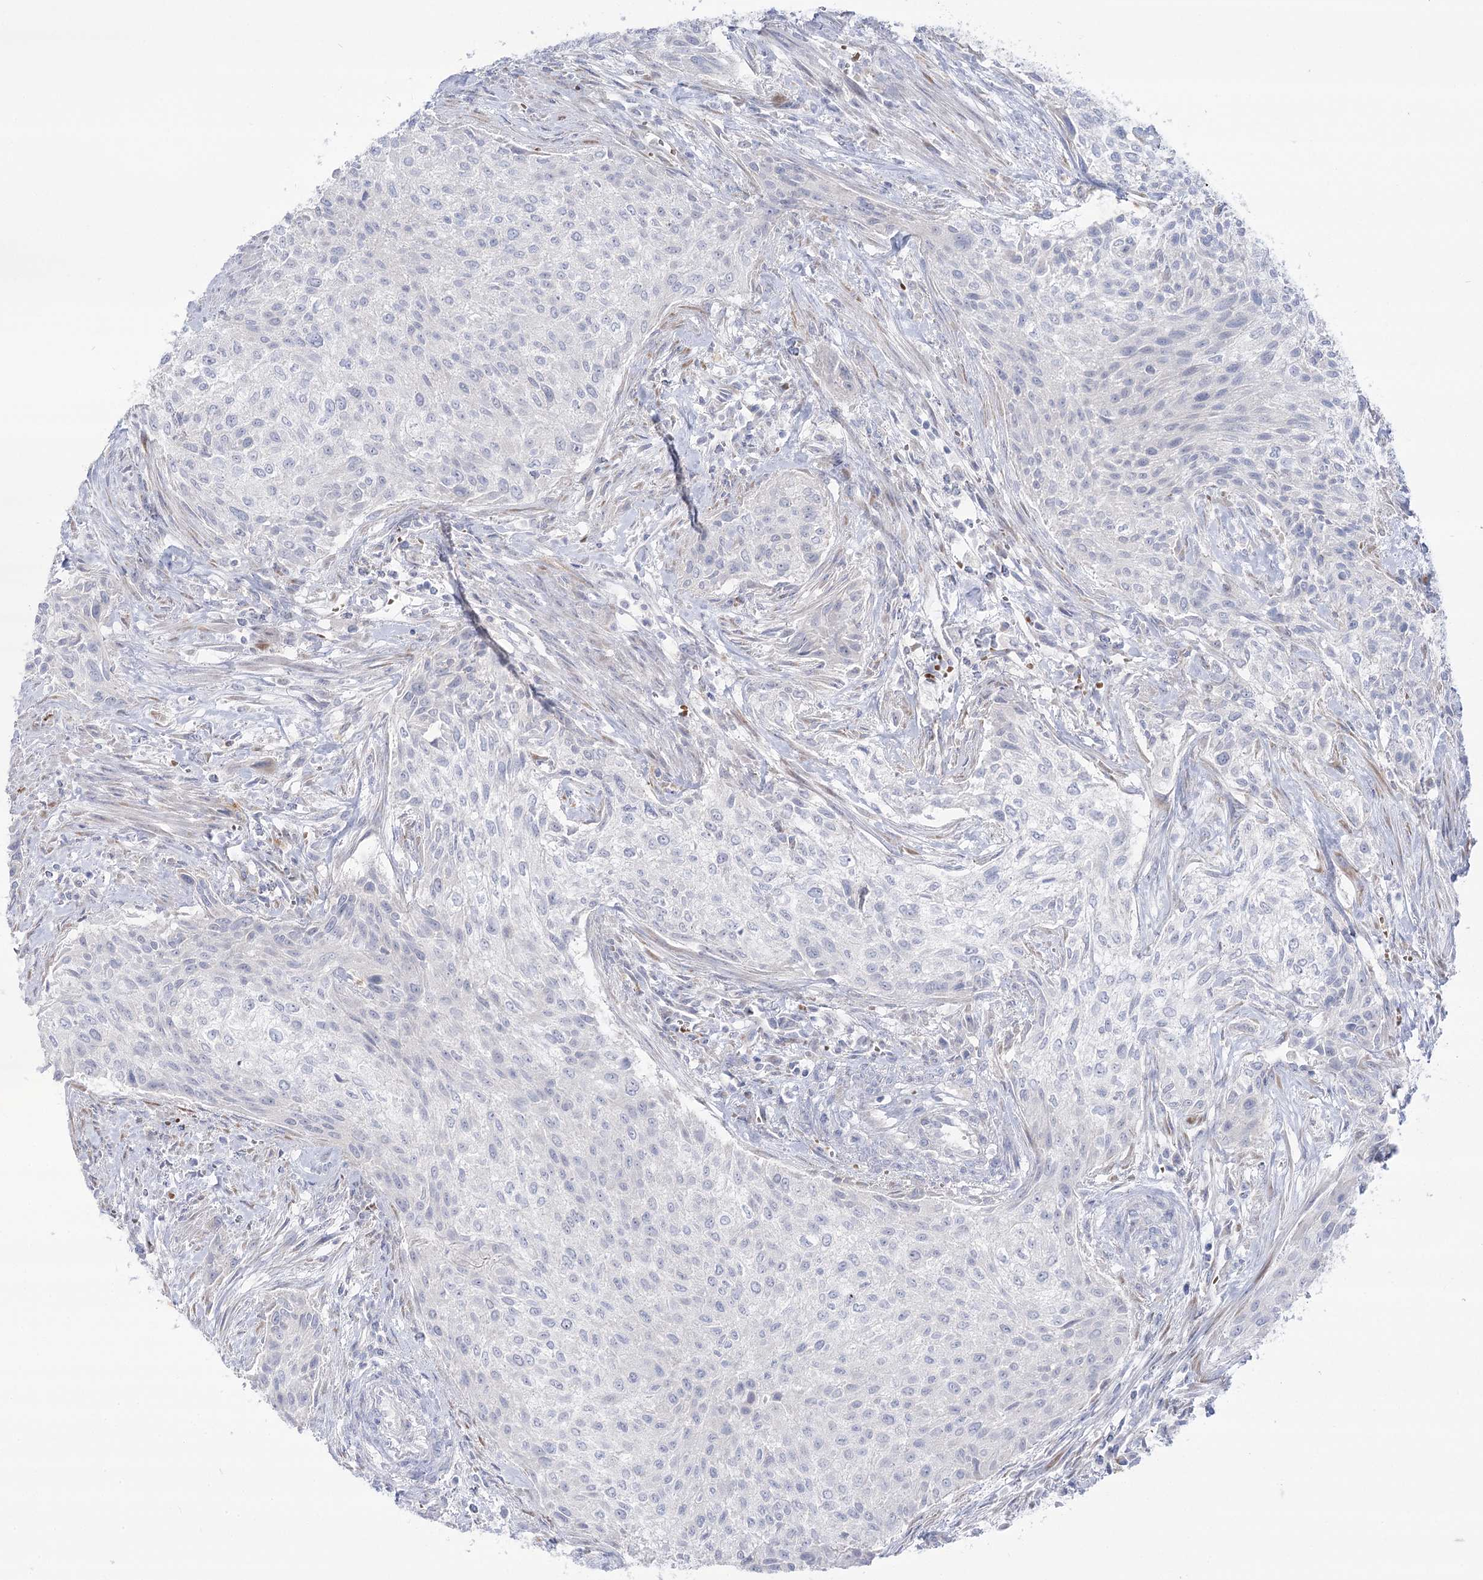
{"staining": {"intensity": "negative", "quantity": "none", "location": "none"}, "tissue": "urothelial cancer", "cell_type": "Tumor cells", "image_type": "cancer", "snomed": [{"axis": "morphology", "description": "Normal tissue, NOS"}, {"axis": "morphology", "description": "Urothelial carcinoma, NOS"}, {"axis": "topography", "description": "Urinary bladder"}, {"axis": "topography", "description": "Peripheral nerve tissue"}], "caption": "There is no significant staining in tumor cells of transitional cell carcinoma.", "gene": "SIAE", "patient": {"sex": "male", "age": 35}}